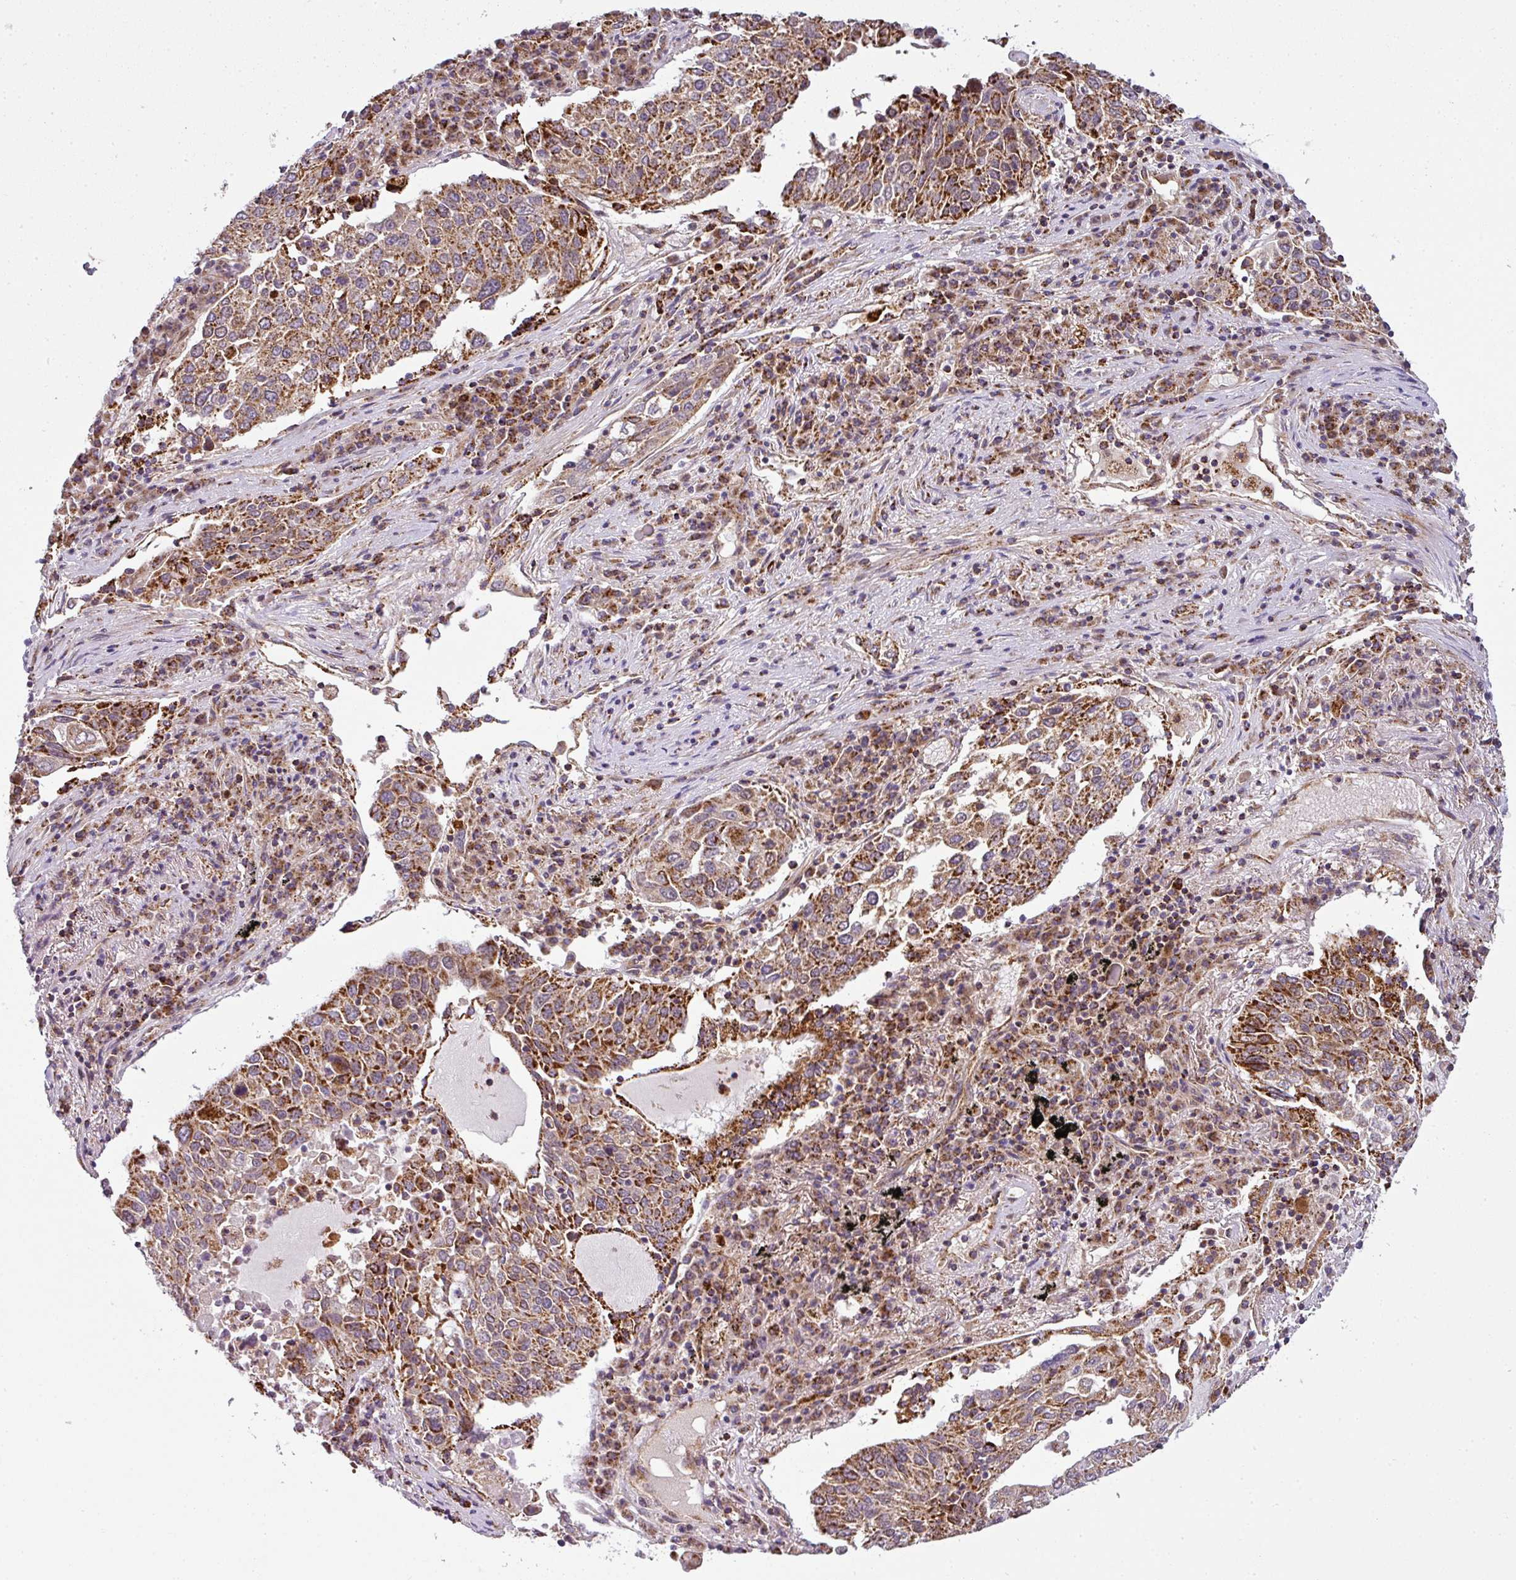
{"staining": {"intensity": "moderate", "quantity": ">75%", "location": "cytoplasmic/membranous"}, "tissue": "lung cancer", "cell_type": "Tumor cells", "image_type": "cancer", "snomed": [{"axis": "morphology", "description": "Squamous cell carcinoma, NOS"}, {"axis": "topography", "description": "Lung"}], "caption": "This micrograph shows immunohistochemistry staining of lung cancer, with medium moderate cytoplasmic/membranous expression in approximately >75% of tumor cells.", "gene": "PRELID3B", "patient": {"sex": "male", "age": 65}}